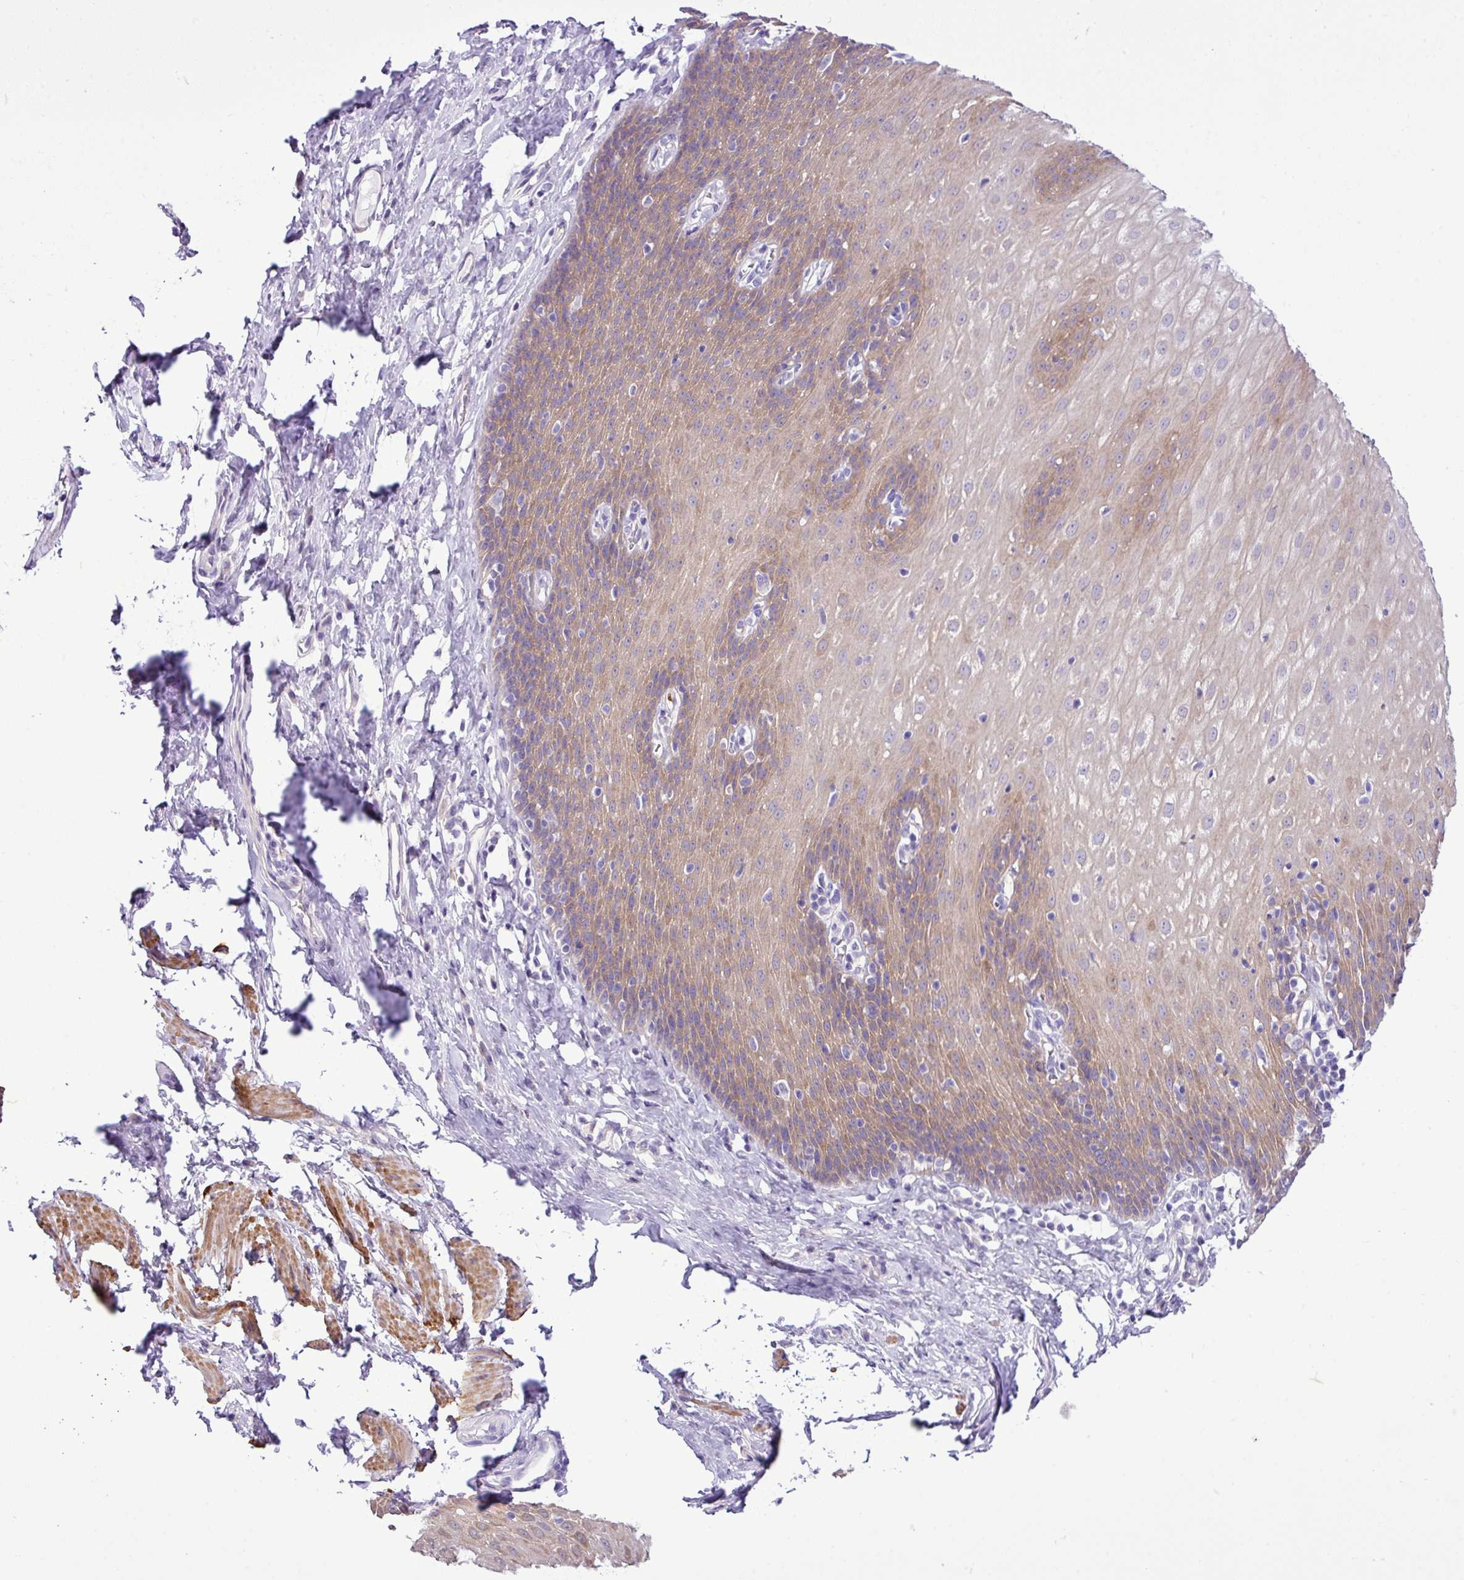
{"staining": {"intensity": "moderate", "quantity": "25%-75%", "location": "cytoplasmic/membranous"}, "tissue": "esophagus", "cell_type": "Squamous epithelial cells", "image_type": "normal", "snomed": [{"axis": "morphology", "description": "Normal tissue, NOS"}, {"axis": "topography", "description": "Esophagus"}], "caption": "A brown stain labels moderate cytoplasmic/membranous positivity of a protein in squamous epithelial cells of unremarkable esophagus. (brown staining indicates protein expression, while blue staining denotes nuclei).", "gene": "ZSCAN5A", "patient": {"sex": "female", "age": 61}}